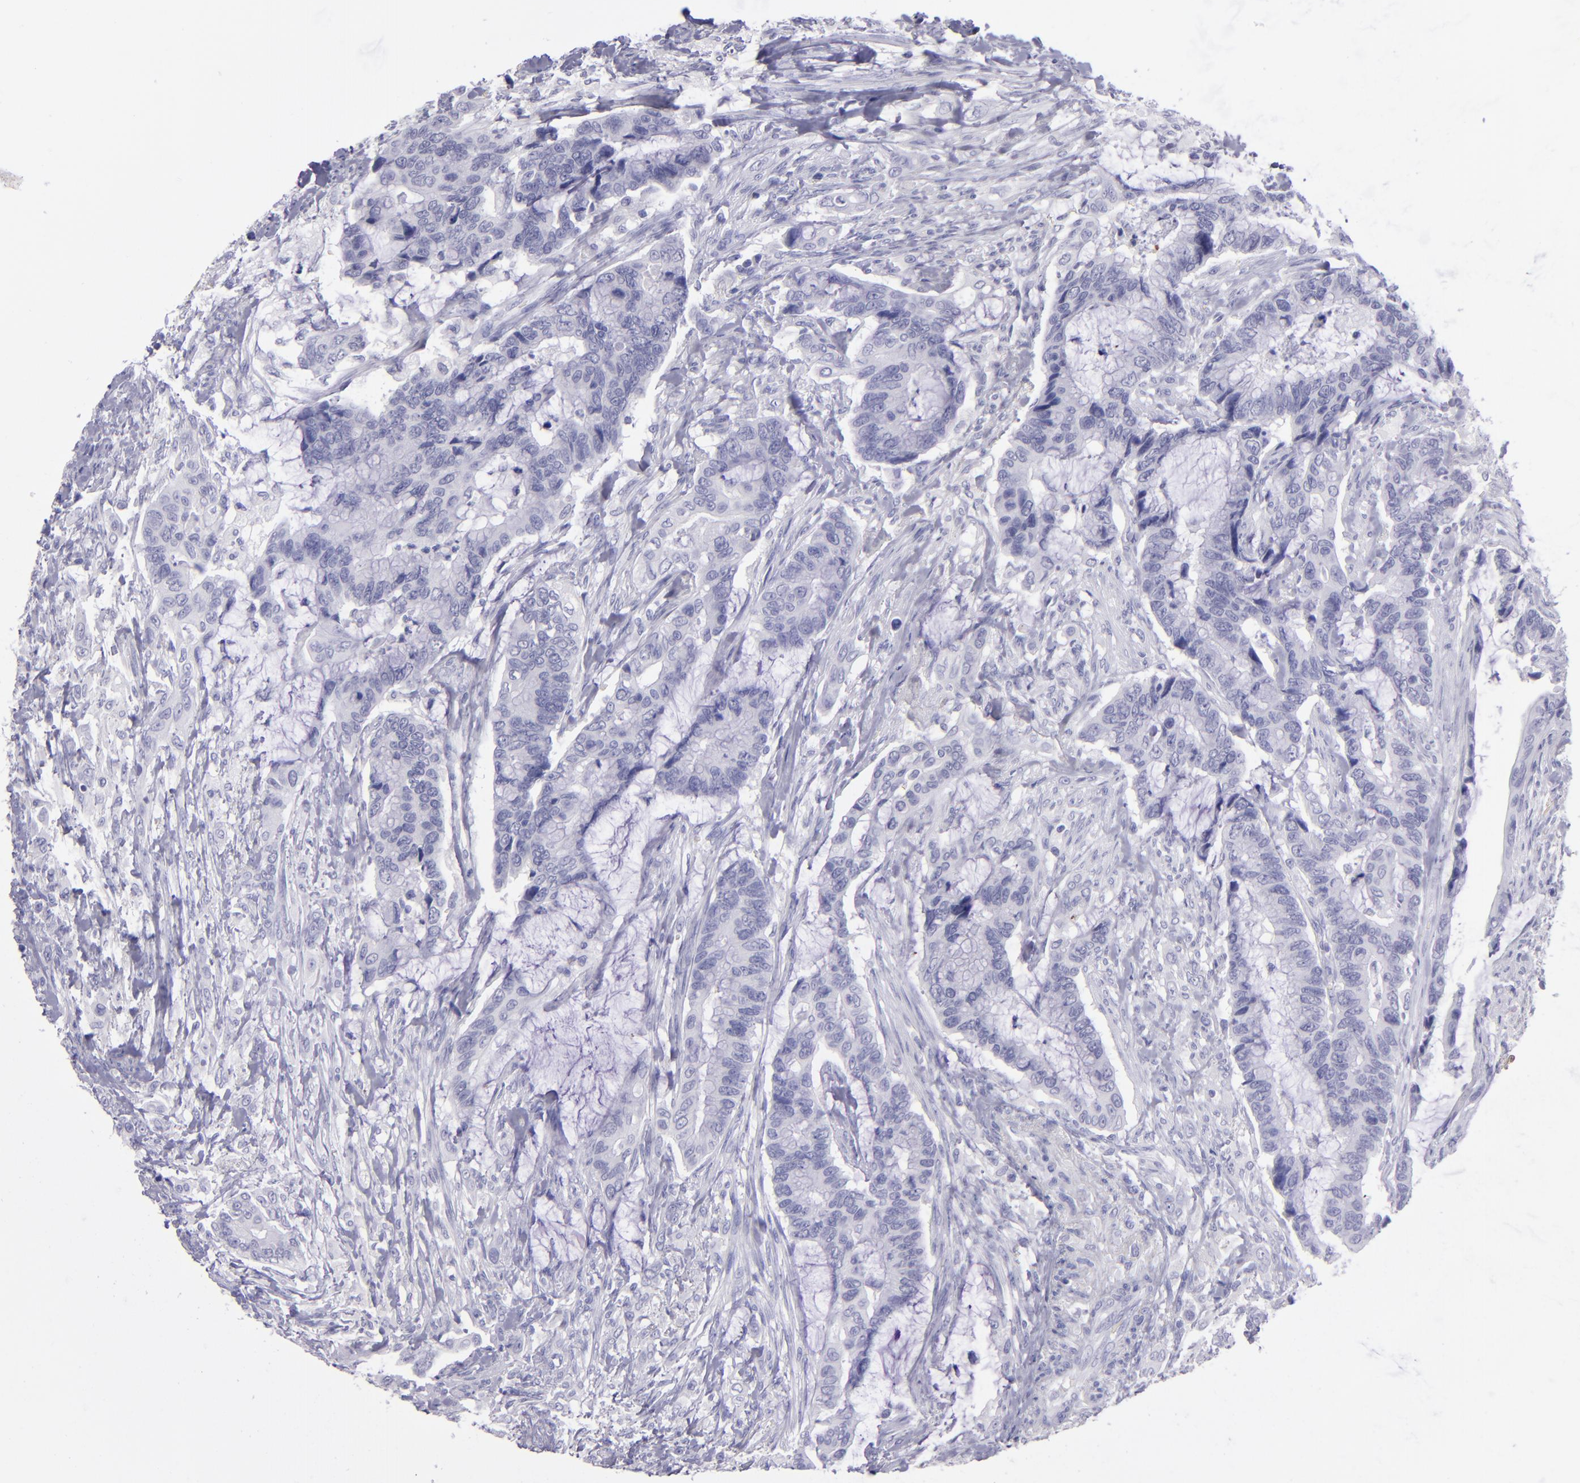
{"staining": {"intensity": "negative", "quantity": "none", "location": "none"}, "tissue": "colorectal cancer", "cell_type": "Tumor cells", "image_type": "cancer", "snomed": [{"axis": "morphology", "description": "Adenocarcinoma, NOS"}, {"axis": "topography", "description": "Rectum"}], "caption": "Adenocarcinoma (colorectal) stained for a protein using immunohistochemistry (IHC) displays no staining tumor cells.", "gene": "TNNT3", "patient": {"sex": "female", "age": 59}}